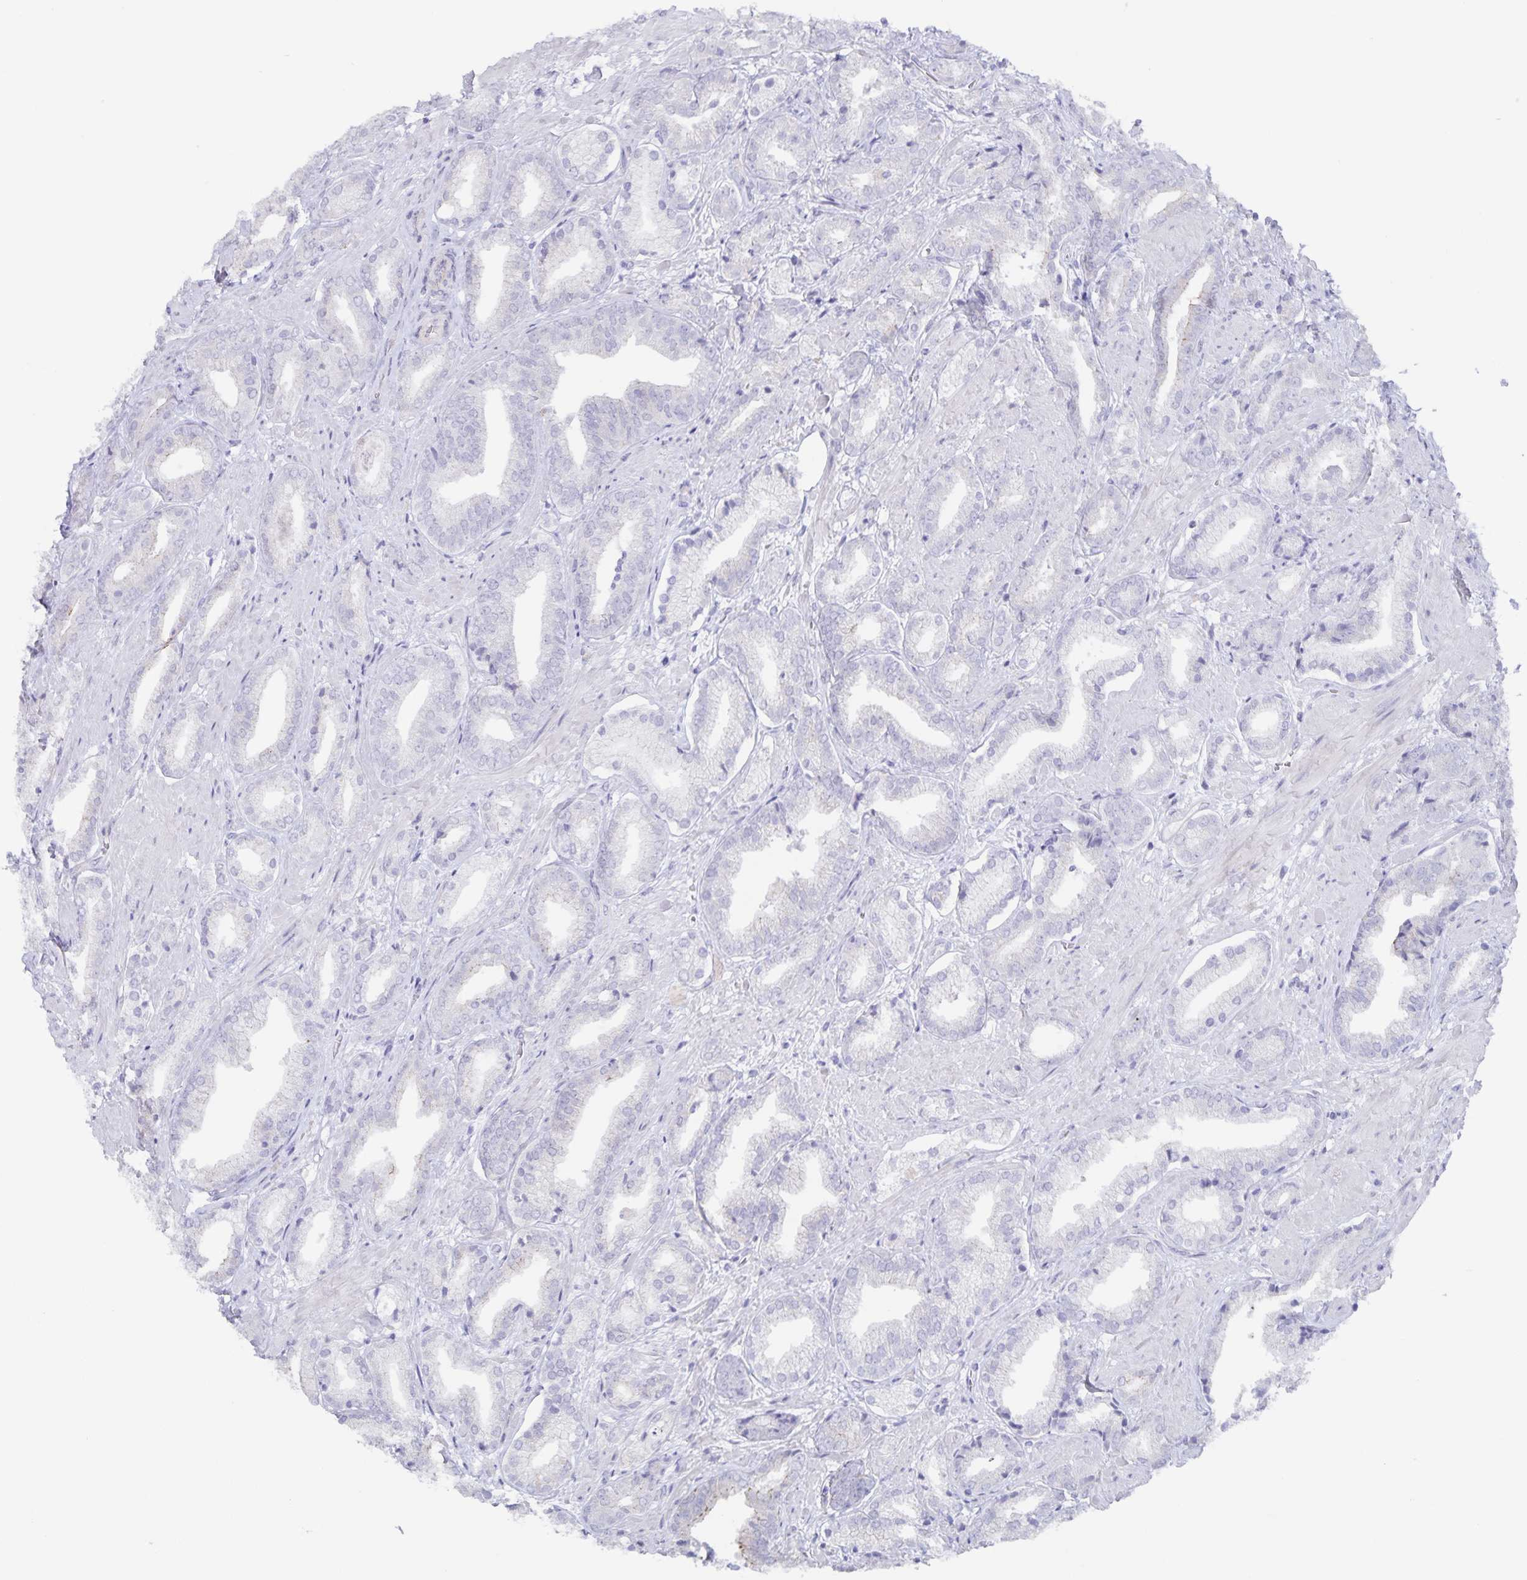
{"staining": {"intensity": "negative", "quantity": "none", "location": "none"}, "tissue": "prostate cancer", "cell_type": "Tumor cells", "image_type": "cancer", "snomed": [{"axis": "morphology", "description": "Adenocarcinoma, High grade"}, {"axis": "topography", "description": "Prostate"}], "caption": "Tumor cells show no significant expression in prostate cancer. (IHC, brightfield microscopy, high magnification).", "gene": "AQP4", "patient": {"sex": "male", "age": 56}}